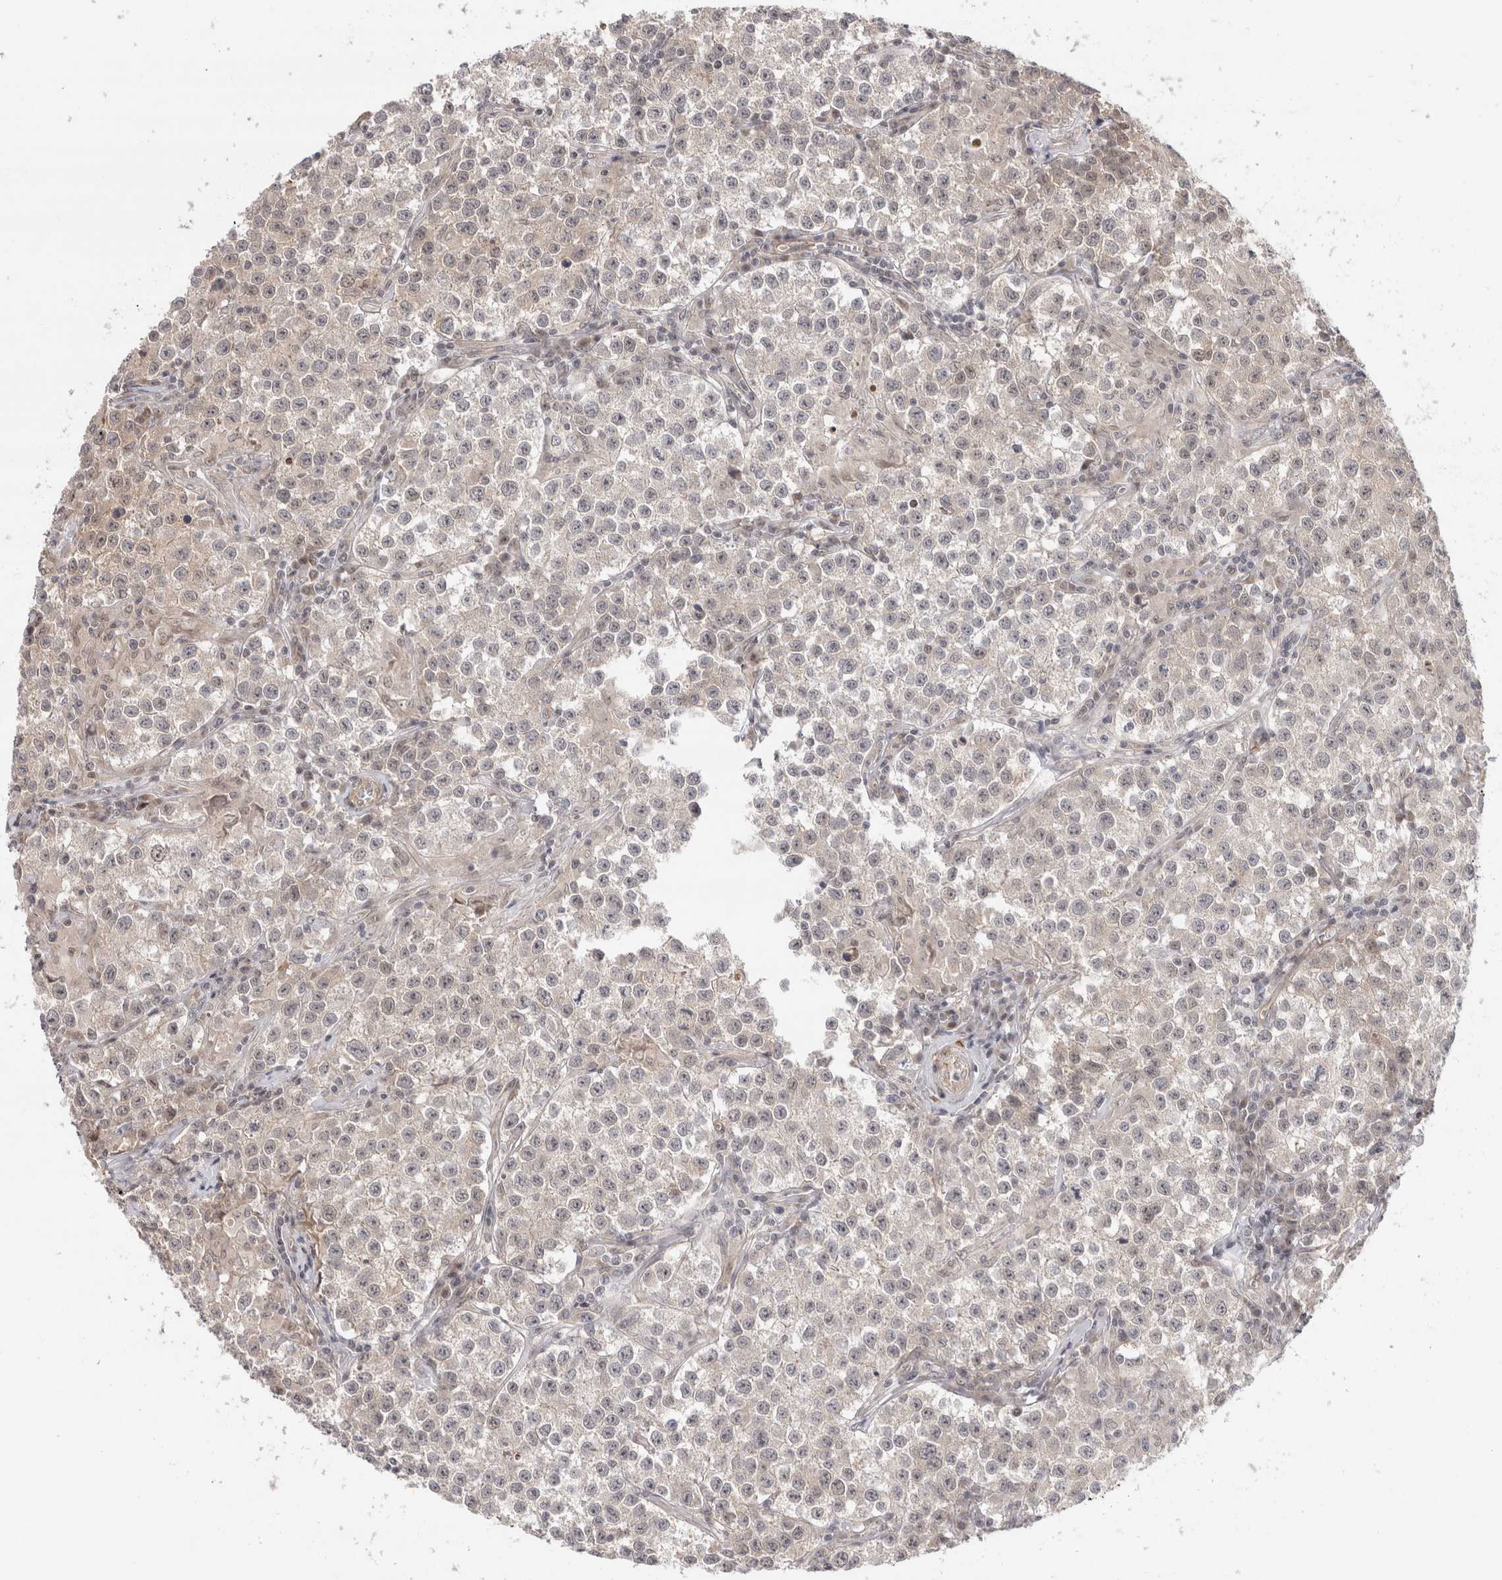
{"staining": {"intensity": "weak", "quantity": "25%-75%", "location": "nuclear"}, "tissue": "testis cancer", "cell_type": "Tumor cells", "image_type": "cancer", "snomed": [{"axis": "morphology", "description": "Seminoma, NOS"}, {"axis": "morphology", "description": "Carcinoma, Embryonal, NOS"}, {"axis": "topography", "description": "Testis"}], "caption": "This is an image of immunohistochemistry staining of testis cancer, which shows weak expression in the nuclear of tumor cells.", "gene": "ZNF318", "patient": {"sex": "male", "age": 43}}